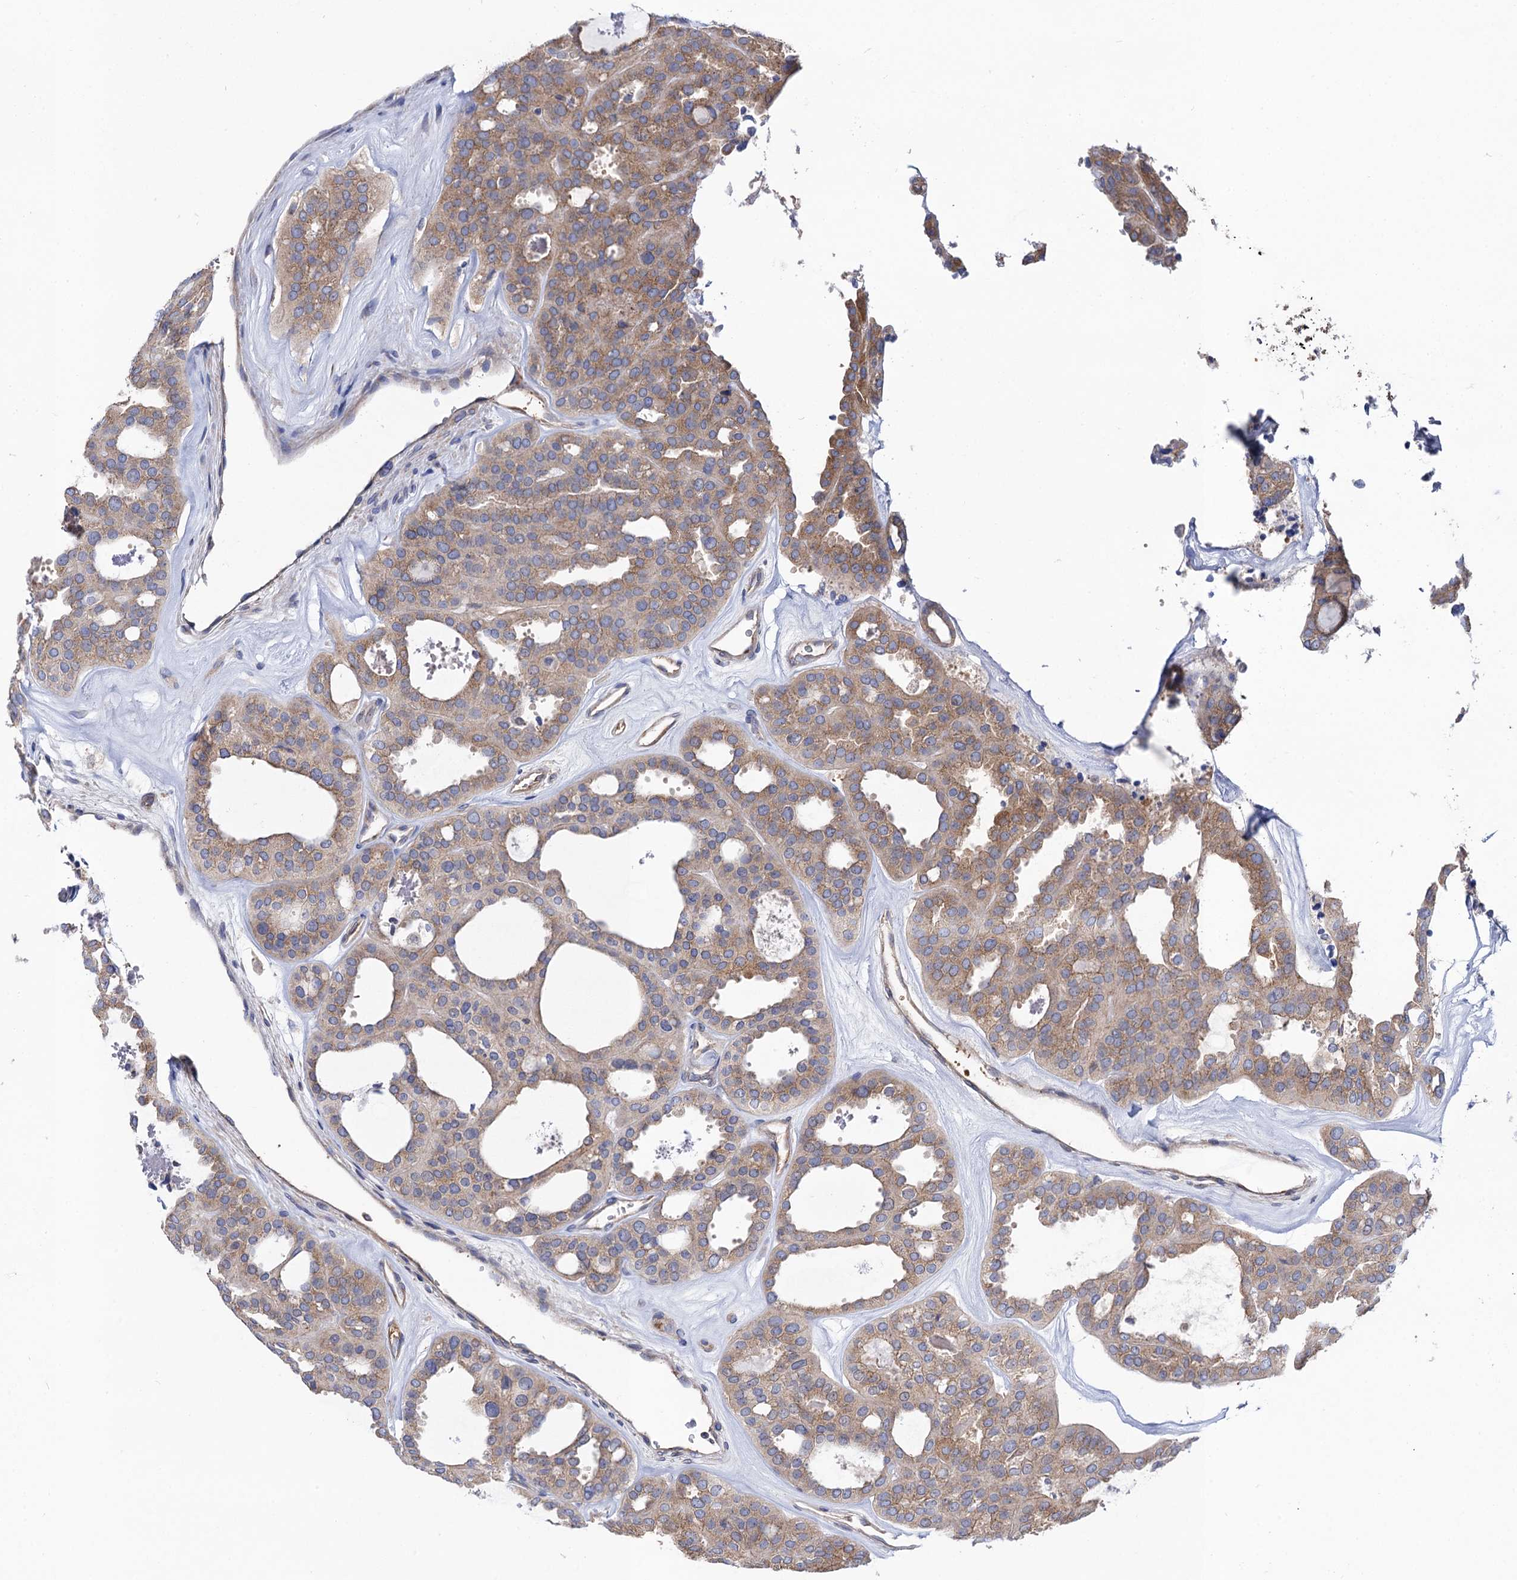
{"staining": {"intensity": "moderate", "quantity": "25%-75%", "location": "cytoplasmic/membranous"}, "tissue": "thyroid cancer", "cell_type": "Tumor cells", "image_type": "cancer", "snomed": [{"axis": "morphology", "description": "Follicular adenoma carcinoma, NOS"}, {"axis": "topography", "description": "Thyroid gland"}], "caption": "Immunohistochemical staining of human follicular adenoma carcinoma (thyroid) exhibits moderate cytoplasmic/membranous protein expression in approximately 25%-75% of tumor cells.", "gene": "DYDC1", "patient": {"sex": "male", "age": 75}}